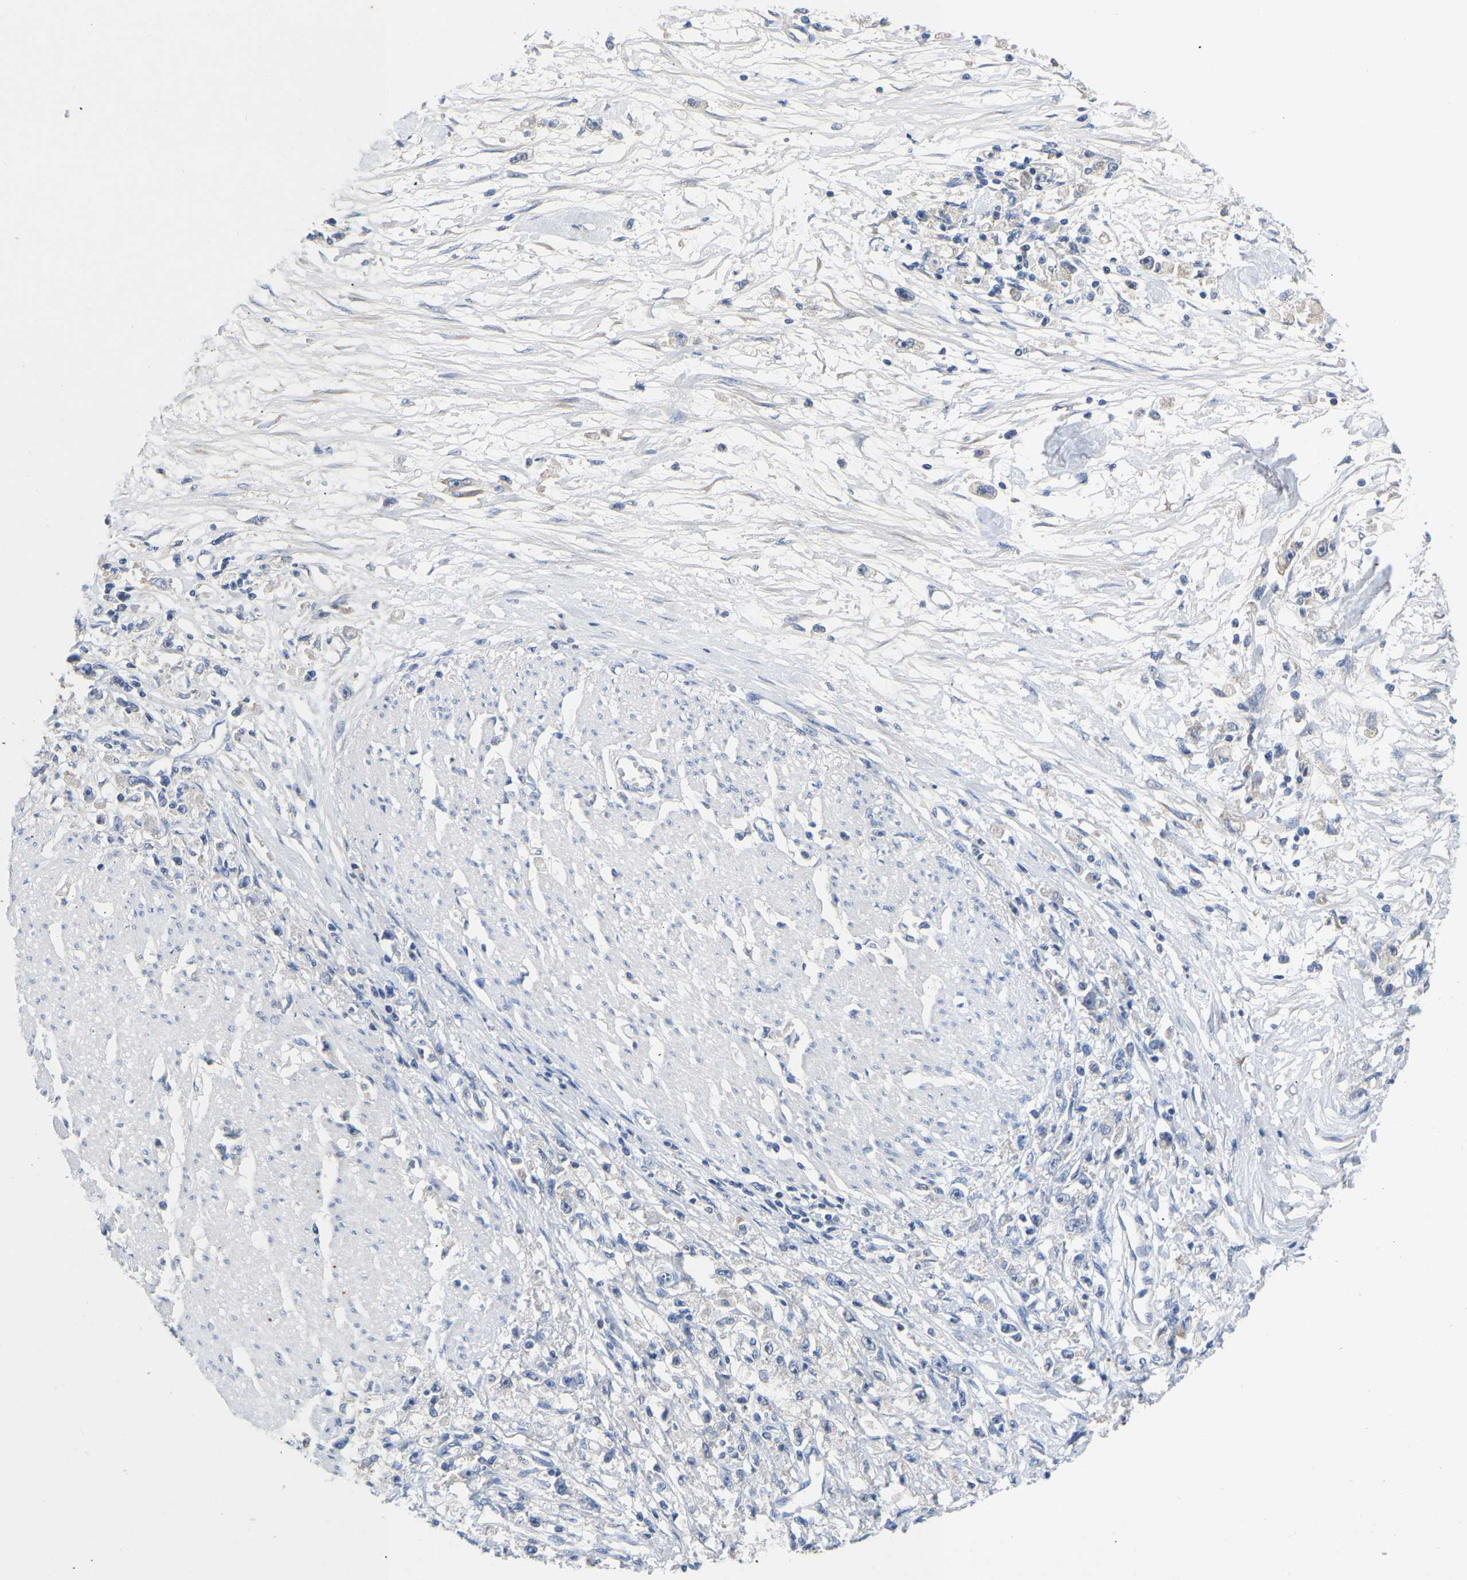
{"staining": {"intensity": "negative", "quantity": "none", "location": "none"}, "tissue": "stomach cancer", "cell_type": "Tumor cells", "image_type": "cancer", "snomed": [{"axis": "morphology", "description": "Adenocarcinoma, NOS"}, {"axis": "topography", "description": "Stomach"}], "caption": "The IHC histopathology image has no significant staining in tumor cells of stomach cancer (adenocarcinoma) tissue. Nuclei are stained in blue.", "gene": "ABCA10", "patient": {"sex": "female", "age": 59}}